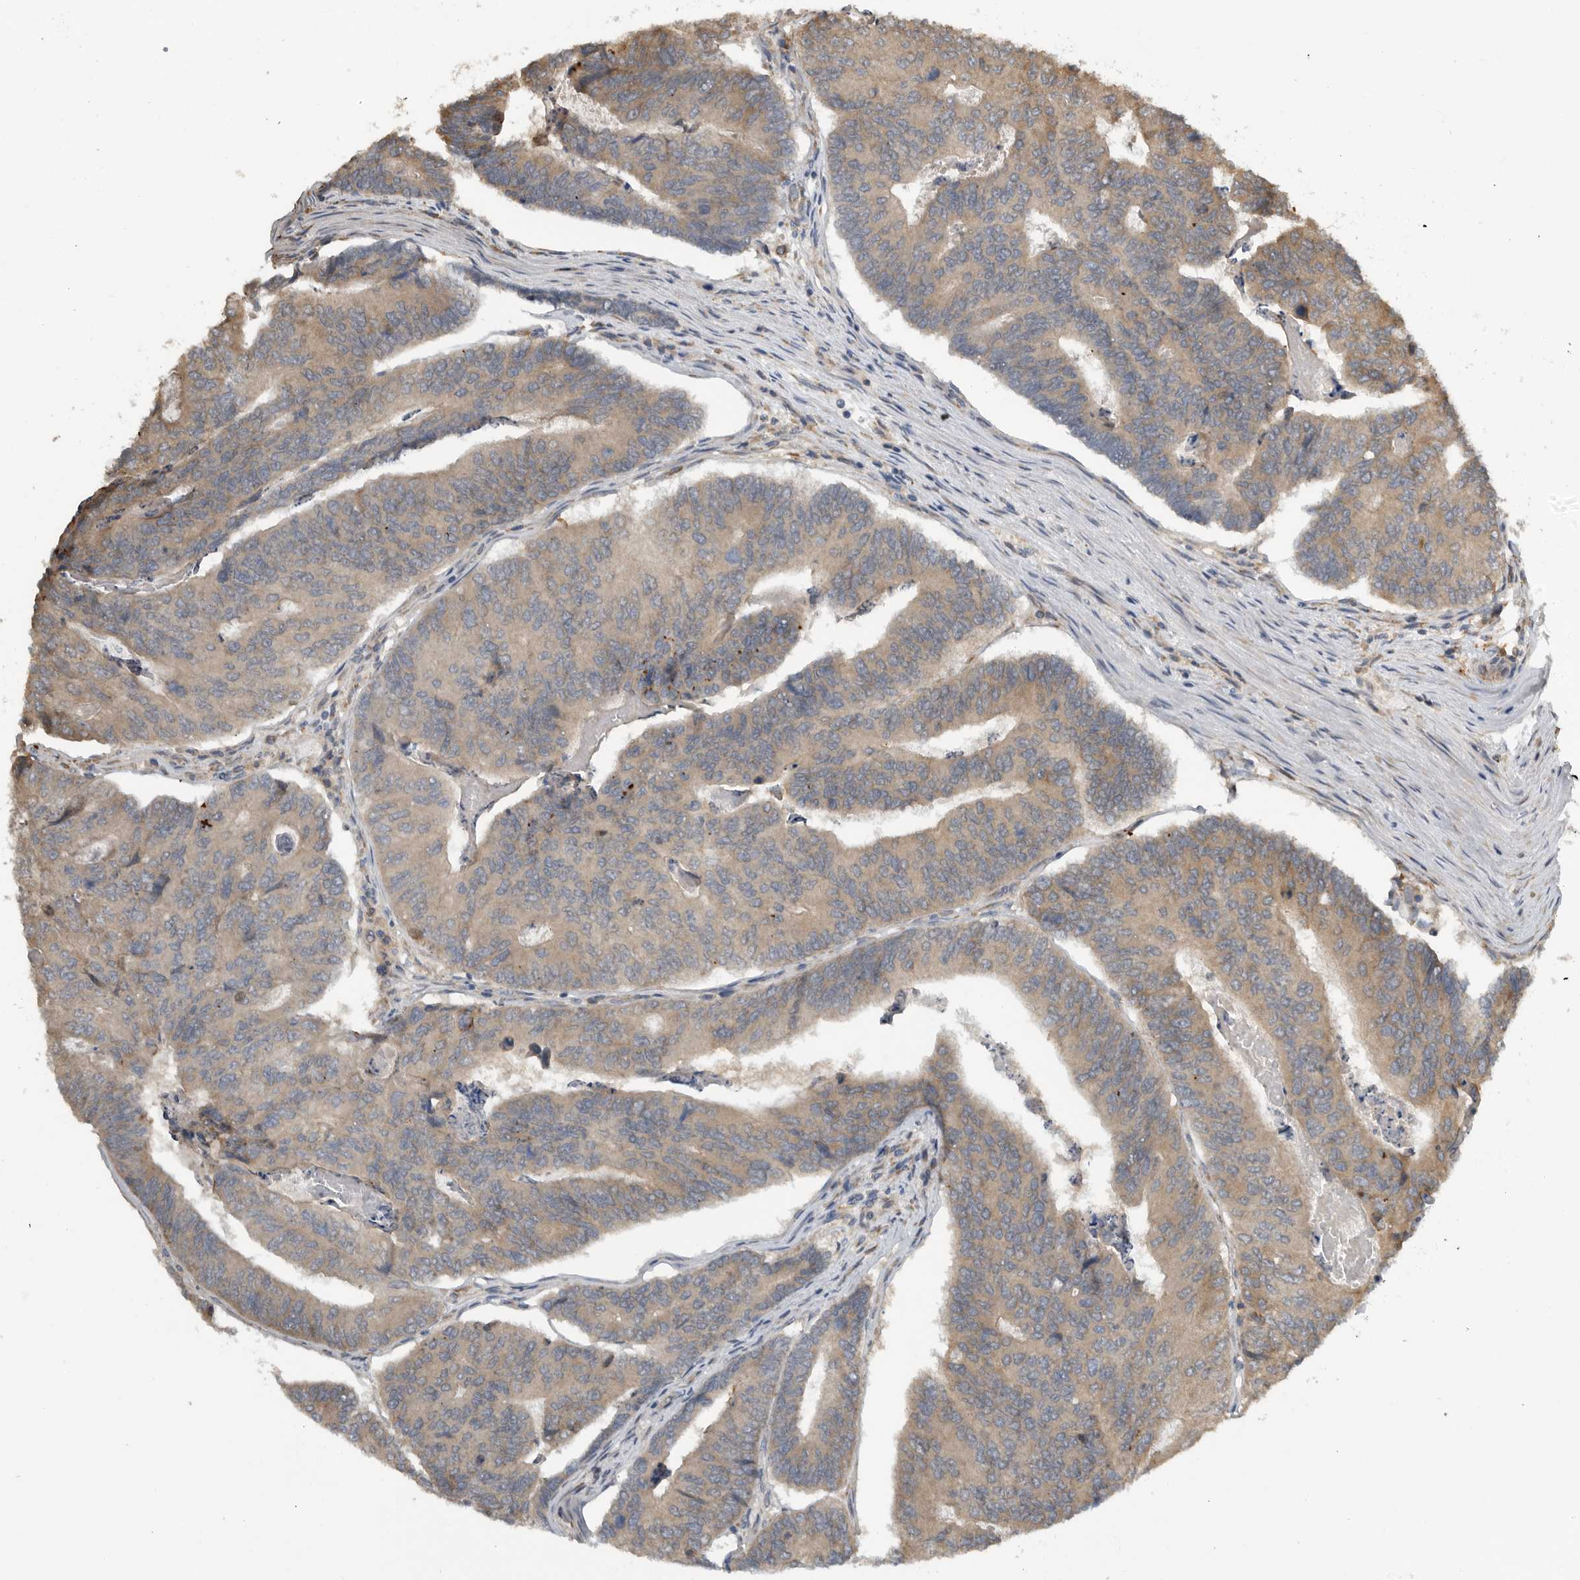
{"staining": {"intensity": "weak", "quantity": ">75%", "location": "cytoplasmic/membranous"}, "tissue": "colorectal cancer", "cell_type": "Tumor cells", "image_type": "cancer", "snomed": [{"axis": "morphology", "description": "Adenocarcinoma, NOS"}, {"axis": "topography", "description": "Colon"}], "caption": "Protein staining of colorectal cancer tissue reveals weak cytoplasmic/membranous expression in about >75% of tumor cells.", "gene": "AASDHPPT", "patient": {"sex": "female", "age": 67}}